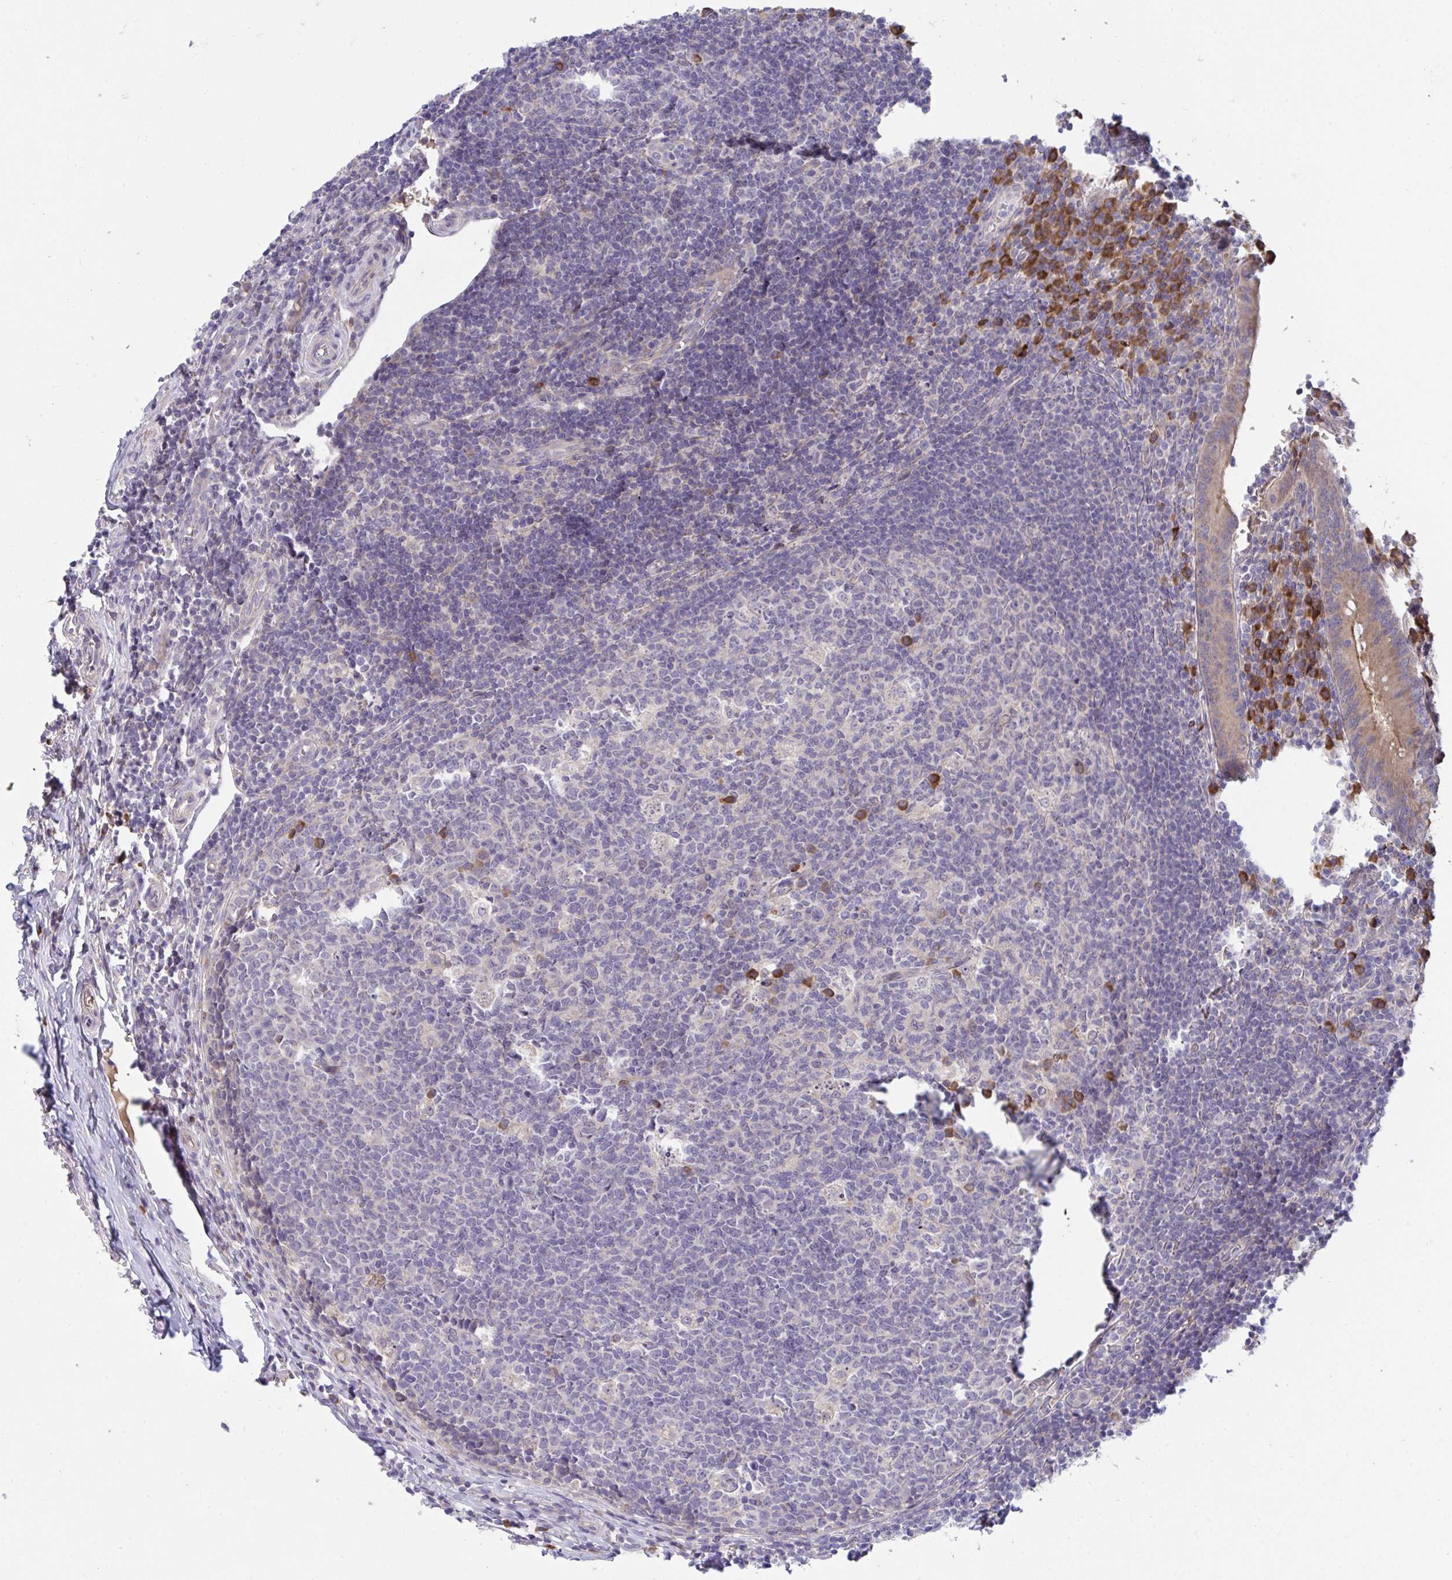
{"staining": {"intensity": "moderate", "quantity": ">75%", "location": "cytoplasmic/membranous"}, "tissue": "appendix", "cell_type": "Glandular cells", "image_type": "normal", "snomed": [{"axis": "morphology", "description": "Normal tissue, NOS"}, {"axis": "topography", "description": "Appendix"}], "caption": "The photomicrograph displays a brown stain indicating the presence of a protein in the cytoplasmic/membranous of glandular cells in appendix.", "gene": "SUSD4", "patient": {"sex": "male", "age": 18}}